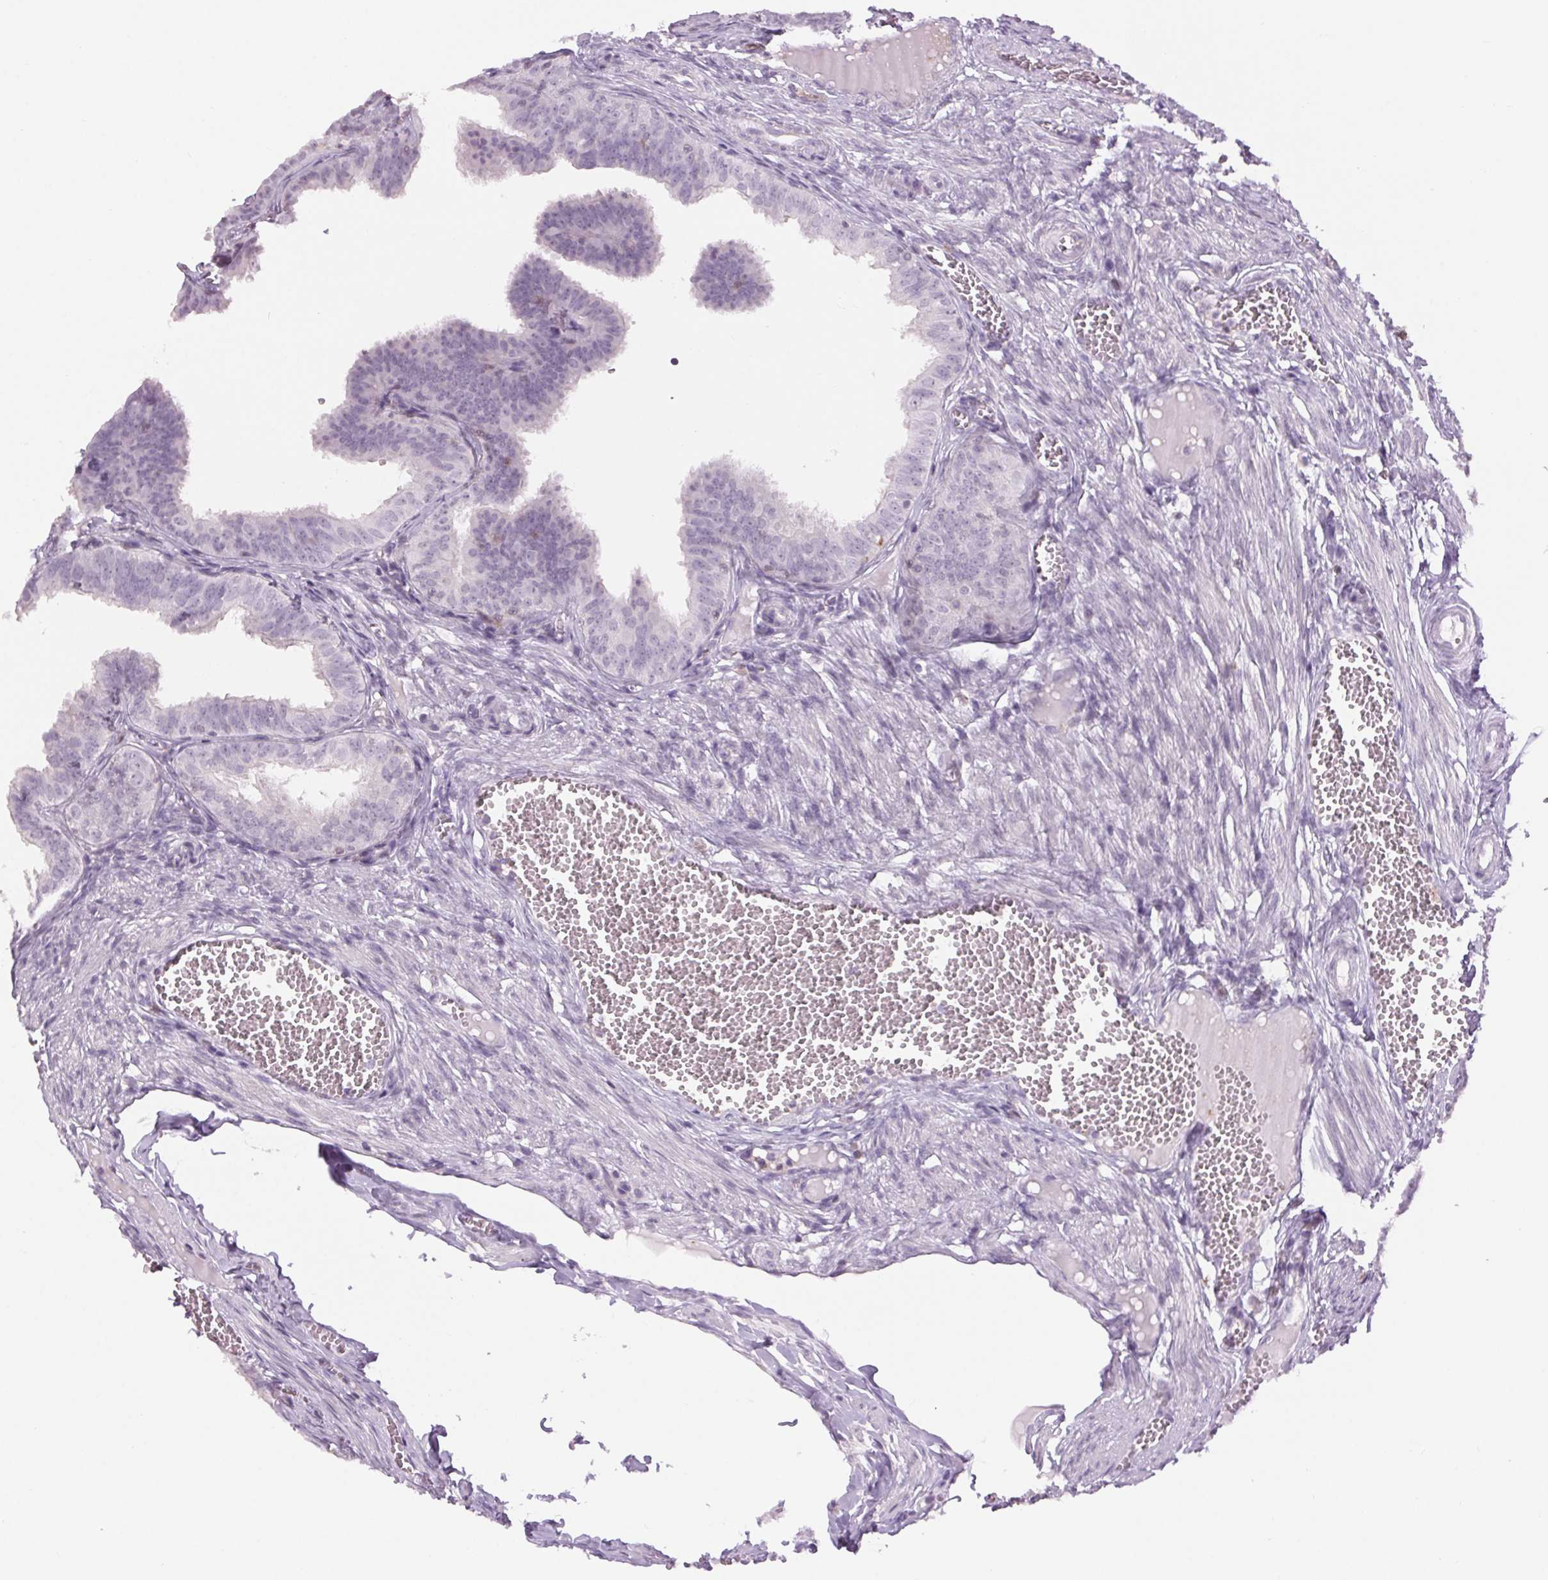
{"staining": {"intensity": "negative", "quantity": "none", "location": "none"}, "tissue": "fallopian tube", "cell_type": "Glandular cells", "image_type": "normal", "snomed": [{"axis": "morphology", "description": "Normal tissue, NOS"}, {"axis": "topography", "description": "Fallopian tube"}], "caption": "IHC photomicrograph of unremarkable fallopian tube: human fallopian tube stained with DAB reveals no significant protein expression in glandular cells. The staining is performed using DAB (3,3'-diaminobenzidine) brown chromogen with nuclei counter-stained in using hematoxylin.", "gene": "SLC6A19", "patient": {"sex": "female", "age": 25}}